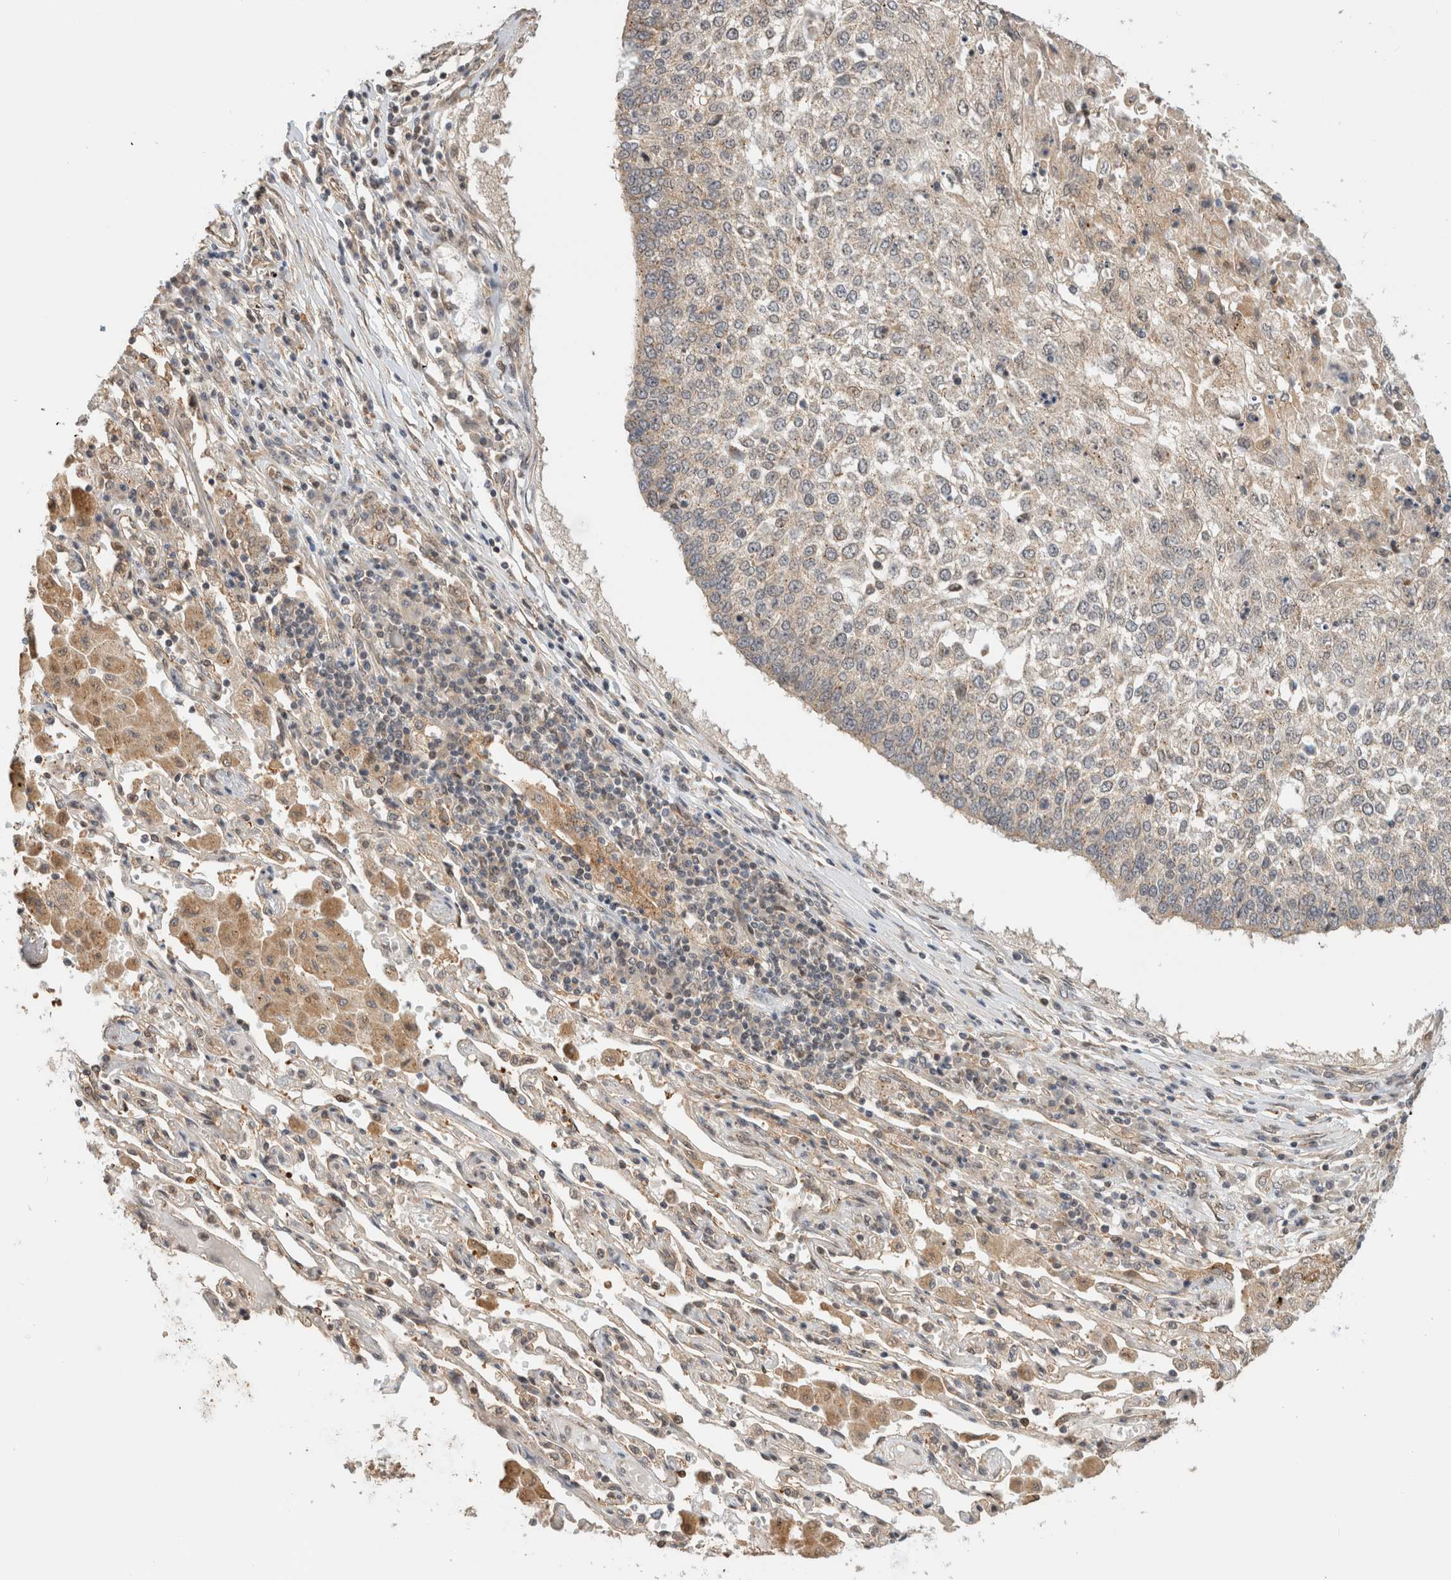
{"staining": {"intensity": "weak", "quantity": "<25%", "location": "cytoplasmic/membranous"}, "tissue": "lung cancer", "cell_type": "Tumor cells", "image_type": "cancer", "snomed": [{"axis": "morphology", "description": "Normal tissue, NOS"}, {"axis": "morphology", "description": "Squamous cell carcinoma, NOS"}, {"axis": "topography", "description": "Cartilage tissue"}, {"axis": "topography", "description": "Bronchus"}, {"axis": "topography", "description": "Lung"}, {"axis": "topography", "description": "Peripheral nerve tissue"}], "caption": "High power microscopy image of an IHC image of lung cancer (squamous cell carcinoma), revealing no significant positivity in tumor cells. (Immunohistochemistry, brightfield microscopy, high magnification).", "gene": "OTUD6B", "patient": {"sex": "female", "age": 49}}